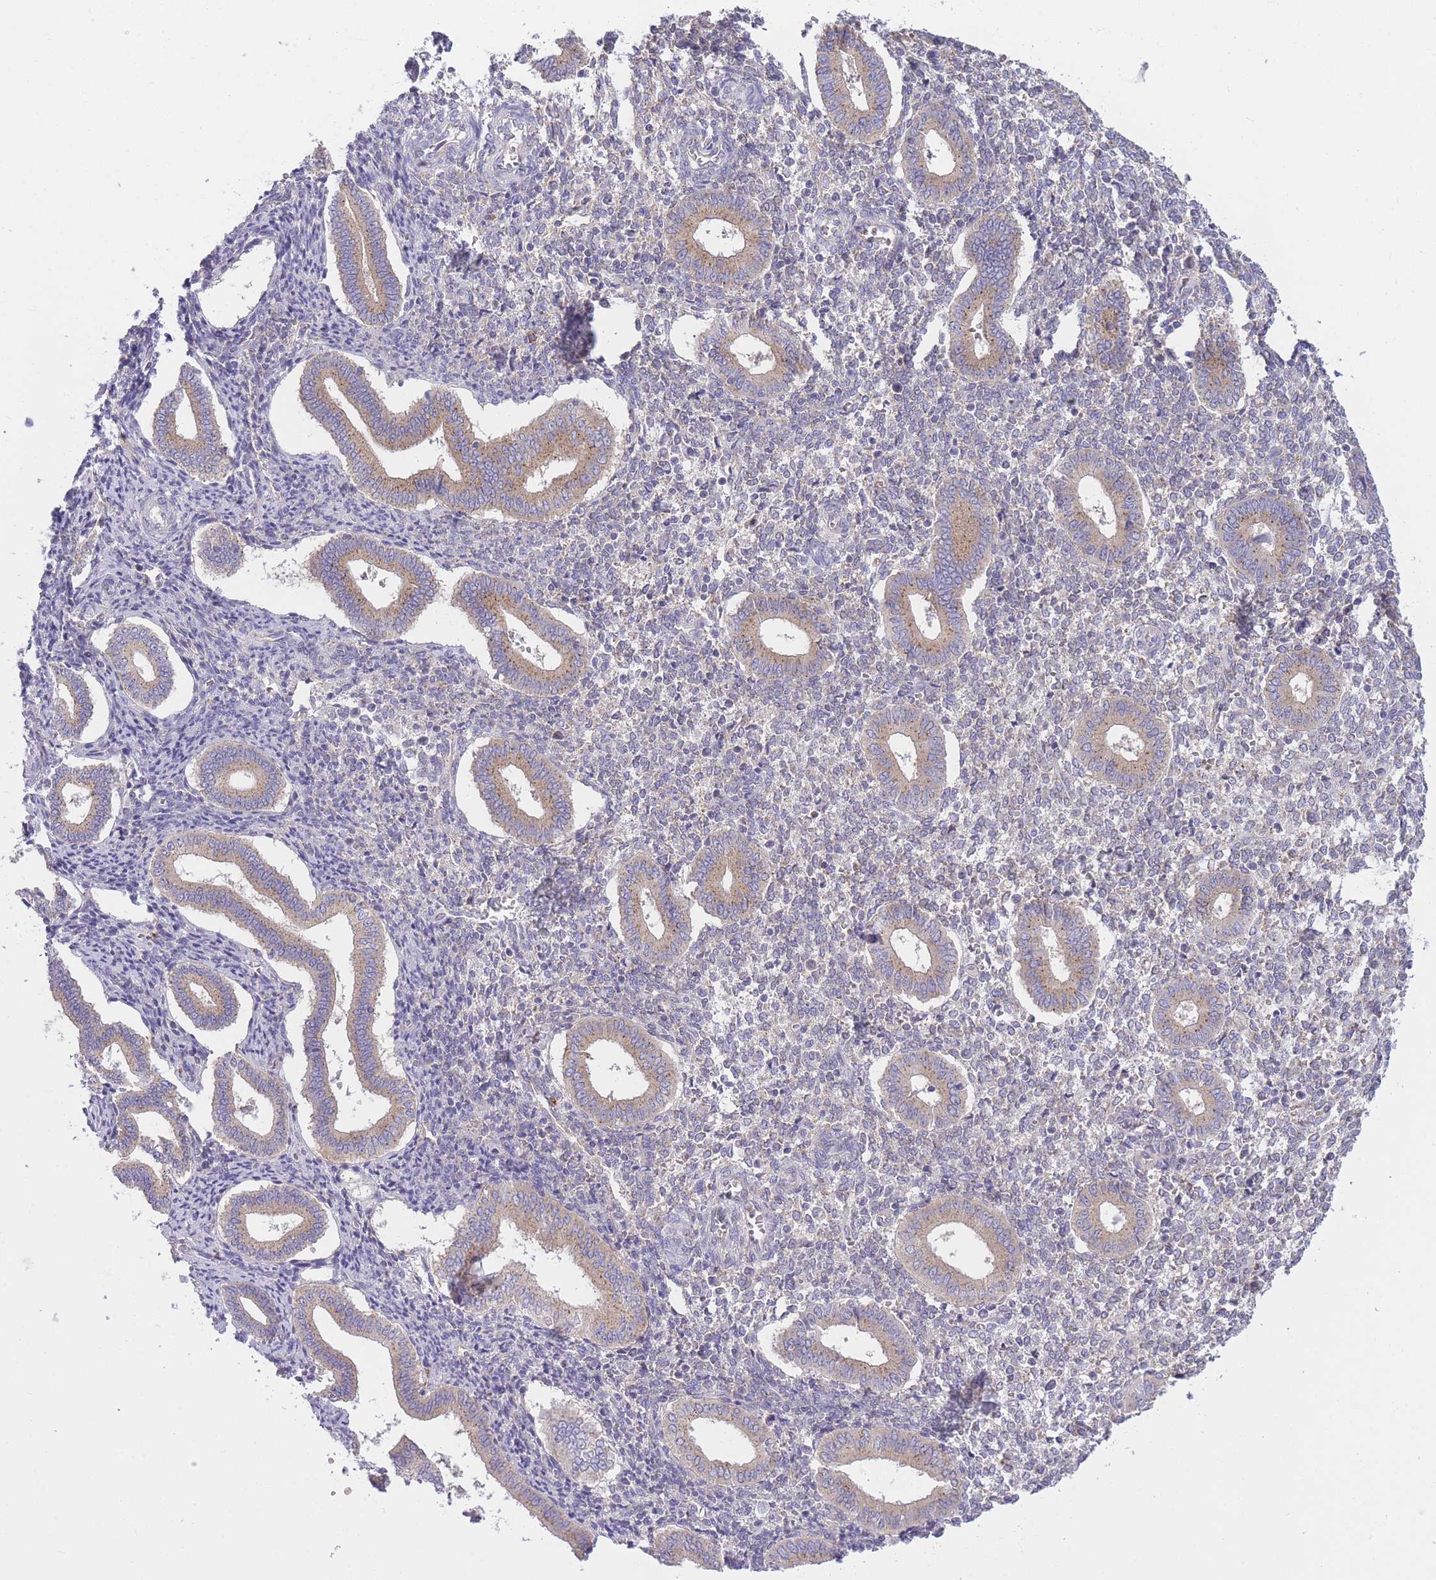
{"staining": {"intensity": "weak", "quantity": "<25%", "location": "cytoplasmic/membranous"}, "tissue": "endometrium", "cell_type": "Cells in endometrial stroma", "image_type": "normal", "snomed": [{"axis": "morphology", "description": "Normal tissue, NOS"}, {"axis": "topography", "description": "Endometrium"}], "caption": "This image is of normal endometrium stained with immunohistochemistry to label a protein in brown with the nuclei are counter-stained blue. There is no staining in cells in endometrial stroma.", "gene": "COPG1", "patient": {"sex": "female", "age": 44}}